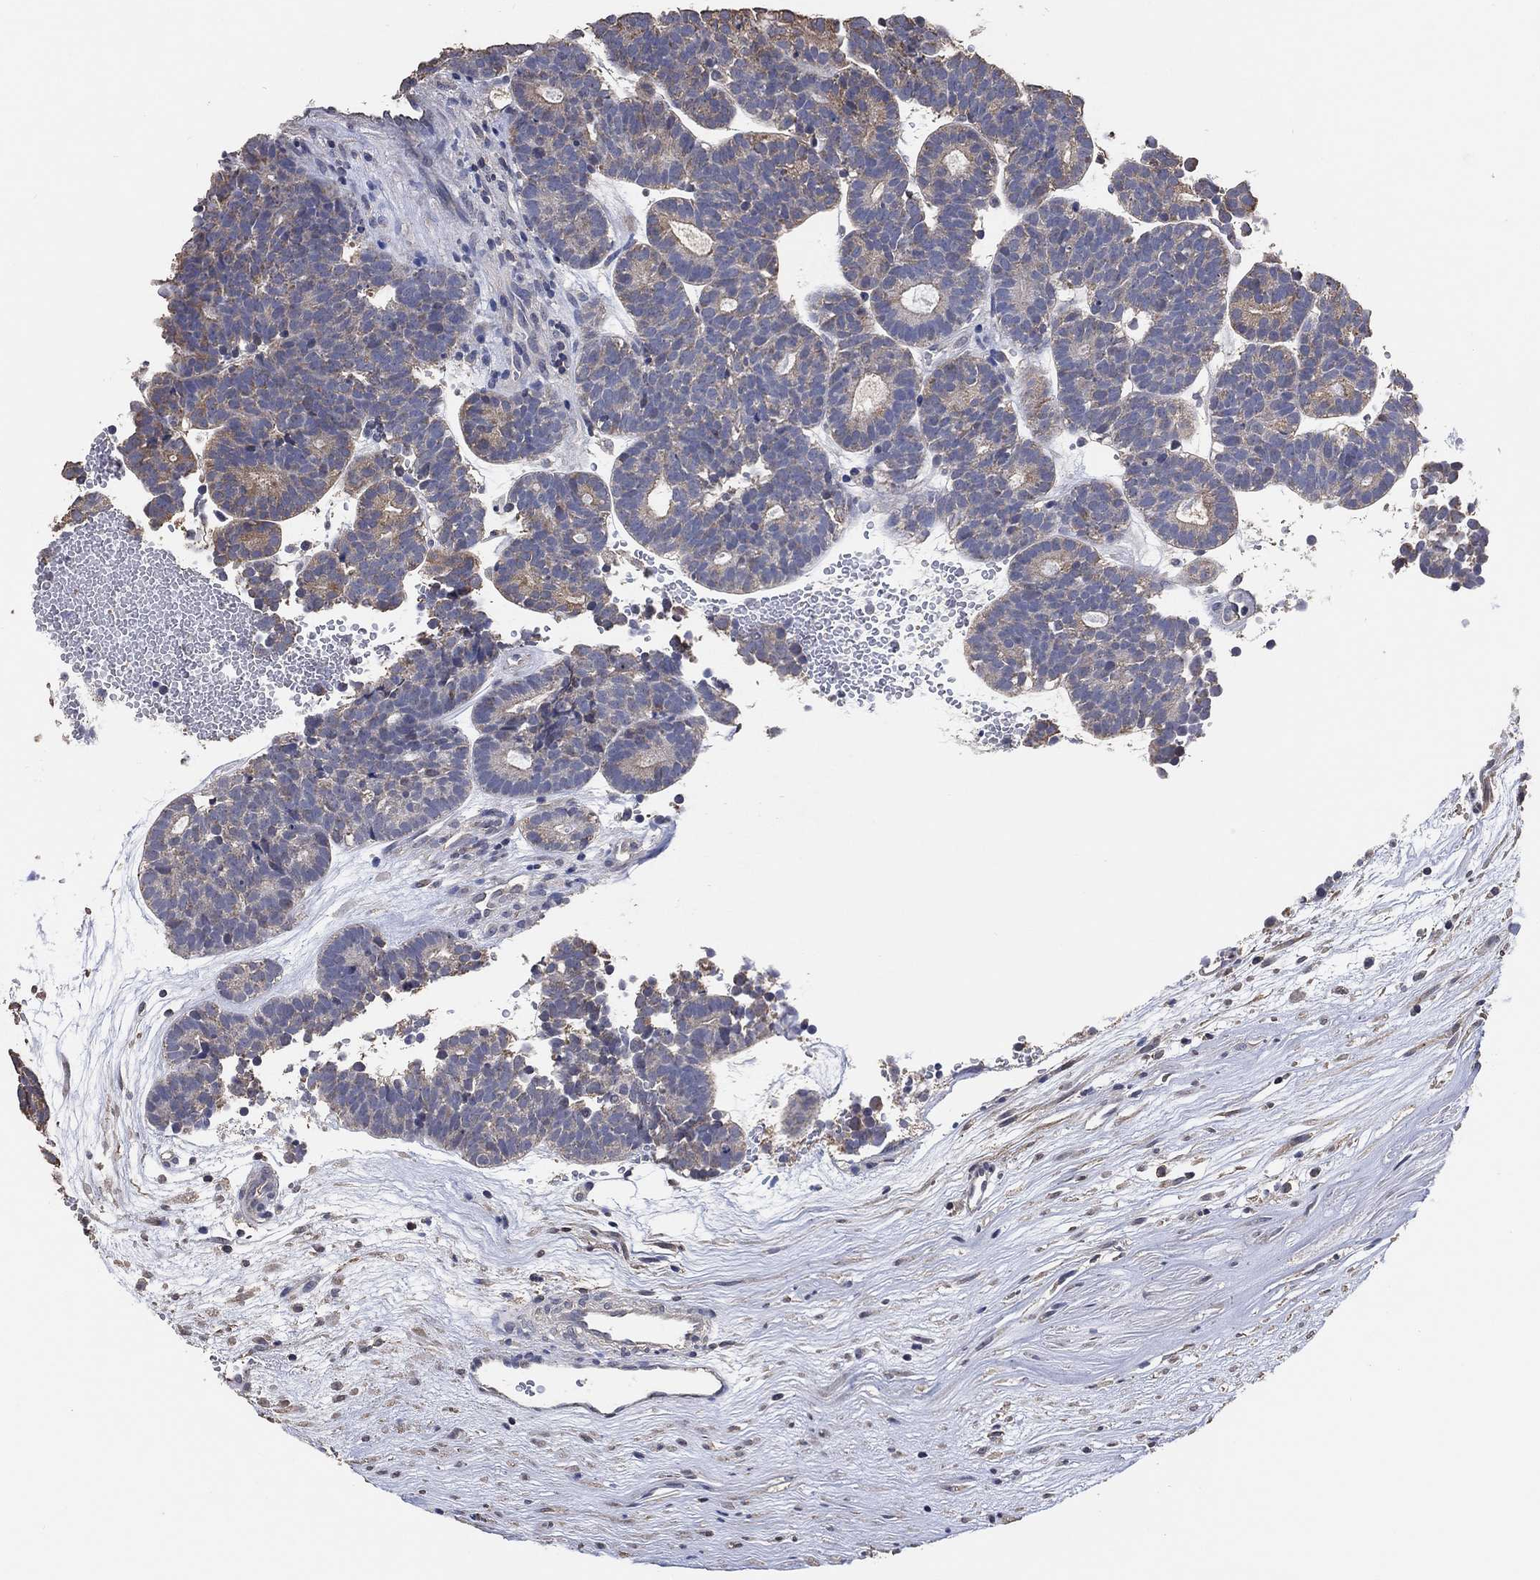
{"staining": {"intensity": "weak", "quantity": "<25%", "location": "cytoplasmic/membranous"}, "tissue": "head and neck cancer", "cell_type": "Tumor cells", "image_type": "cancer", "snomed": [{"axis": "morphology", "description": "Adenocarcinoma, NOS"}, {"axis": "topography", "description": "Head-Neck"}], "caption": "Adenocarcinoma (head and neck) stained for a protein using immunohistochemistry displays no expression tumor cells.", "gene": "KLK5", "patient": {"sex": "female", "age": 81}}